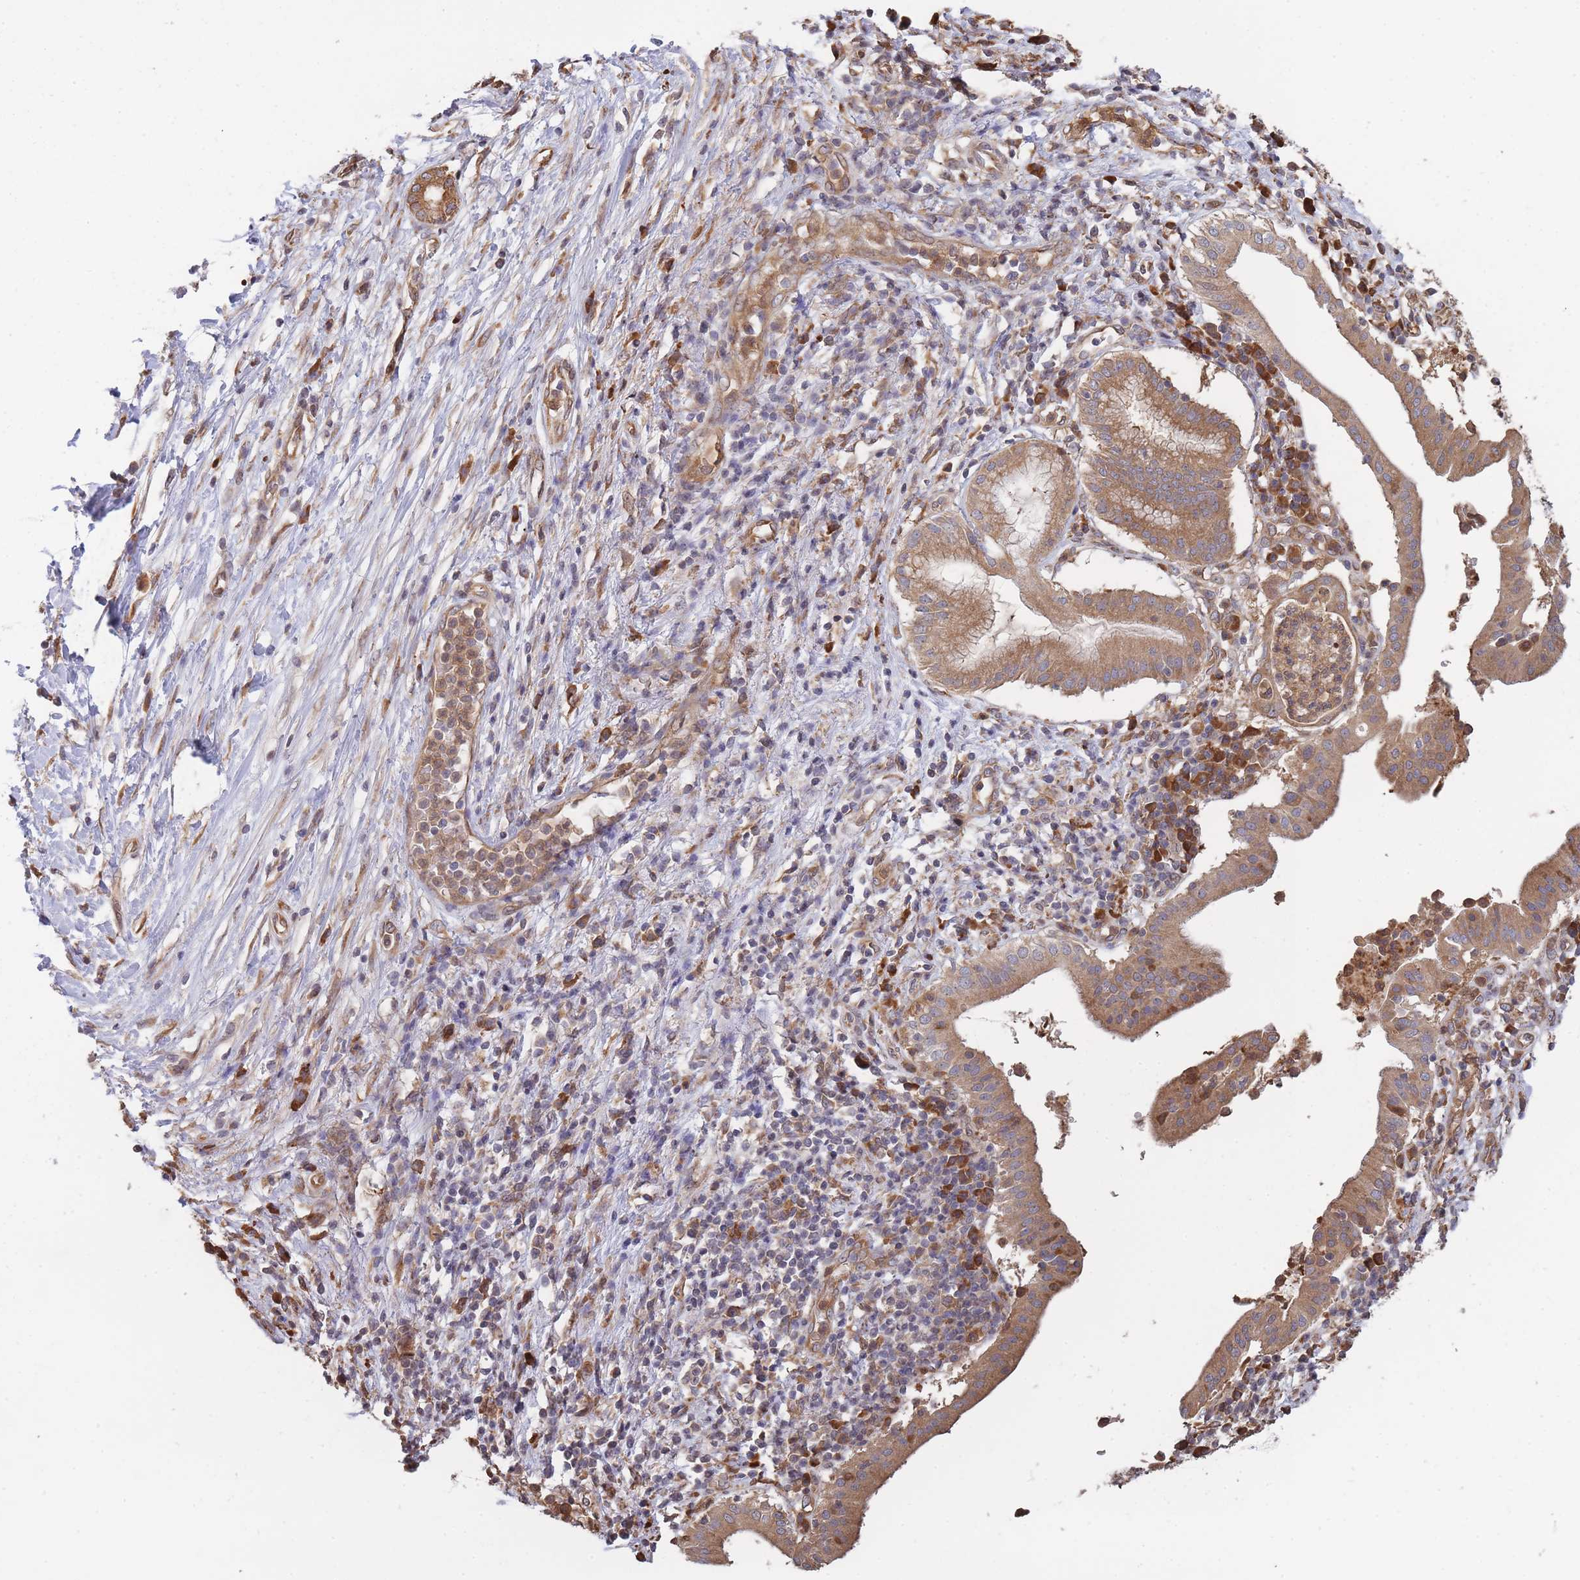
{"staining": {"intensity": "moderate", "quantity": ">75%", "location": "cytoplasmic/membranous"}, "tissue": "pancreatic cancer", "cell_type": "Tumor cells", "image_type": "cancer", "snomed": [{"axis": "morphology", "description": "Adenocarcinoma, NOS"}, {"axis": "topography", "description": "Pancreas"}], "caption": "IHC photomicrograph of pancreatic cancer stained for a protein (brown), which reveals medium levels of moderate cytoplasmic/membranous expression in about >75% of tumor cells.", "gene": "ARL13B", "patient": {"sex": "male", "age": 68}}